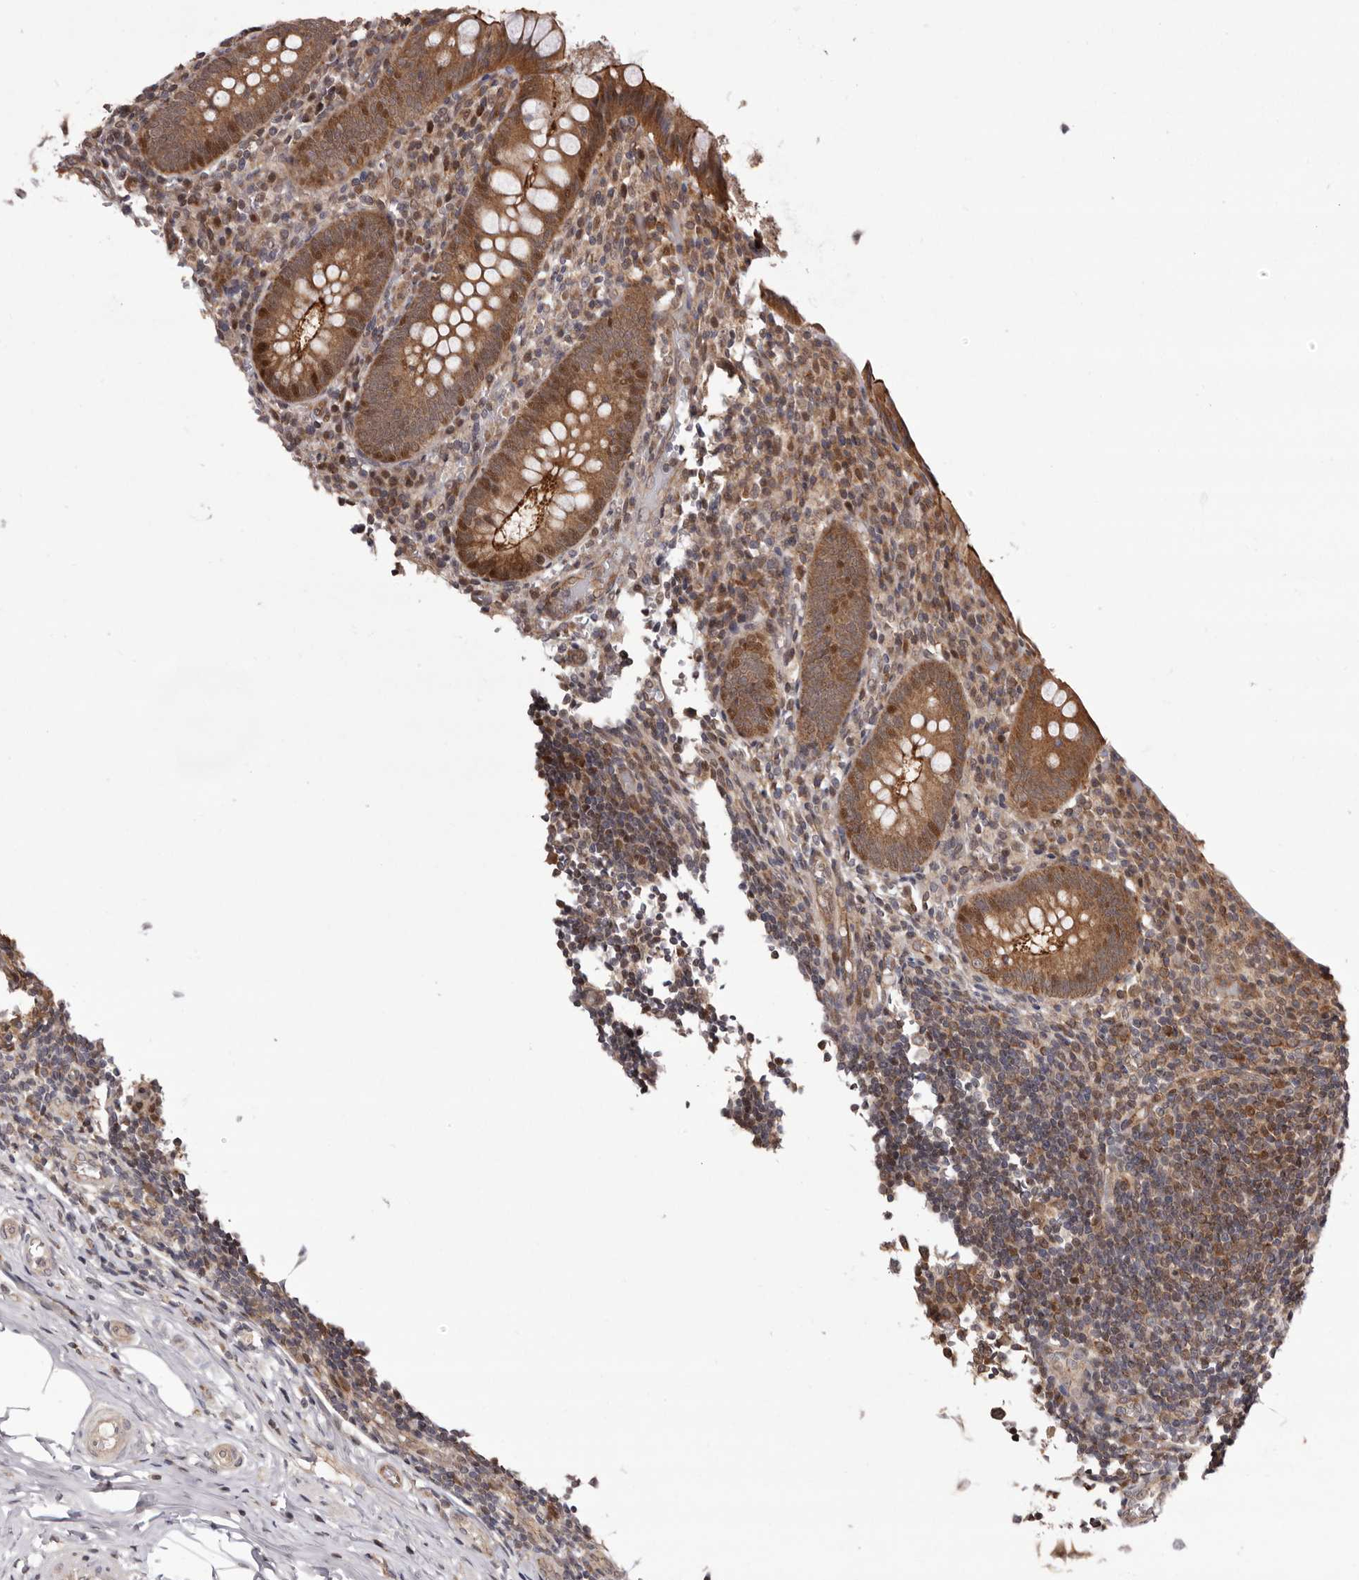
{"staining": {"intensity": "moderate", "quantity": ">75%", "location": "cytoplasmic/membranous,nuclear"}, "tissue": "appendix", "cell_type": "Glandular cells", "image_type": "normal", "snomed": [{"axis": "morphology", "description": "Normal tissue, NOS"}, {"axis": "topography", "description": "Appendix"}], "caption": "Appendix stained with DAB immunohistochemistry reveals medium levels of moderate cytoplasmic/membranous,nuclear staining in approximately >75% of glandular cells. The staining was performed using DAB to visualize the protein expression in brown, while the nuclei were stained in blue with hematoxylin (Magnification: 20x).", "gene": "GLRX3", "patient": {"sex": "female", "age": 17}}